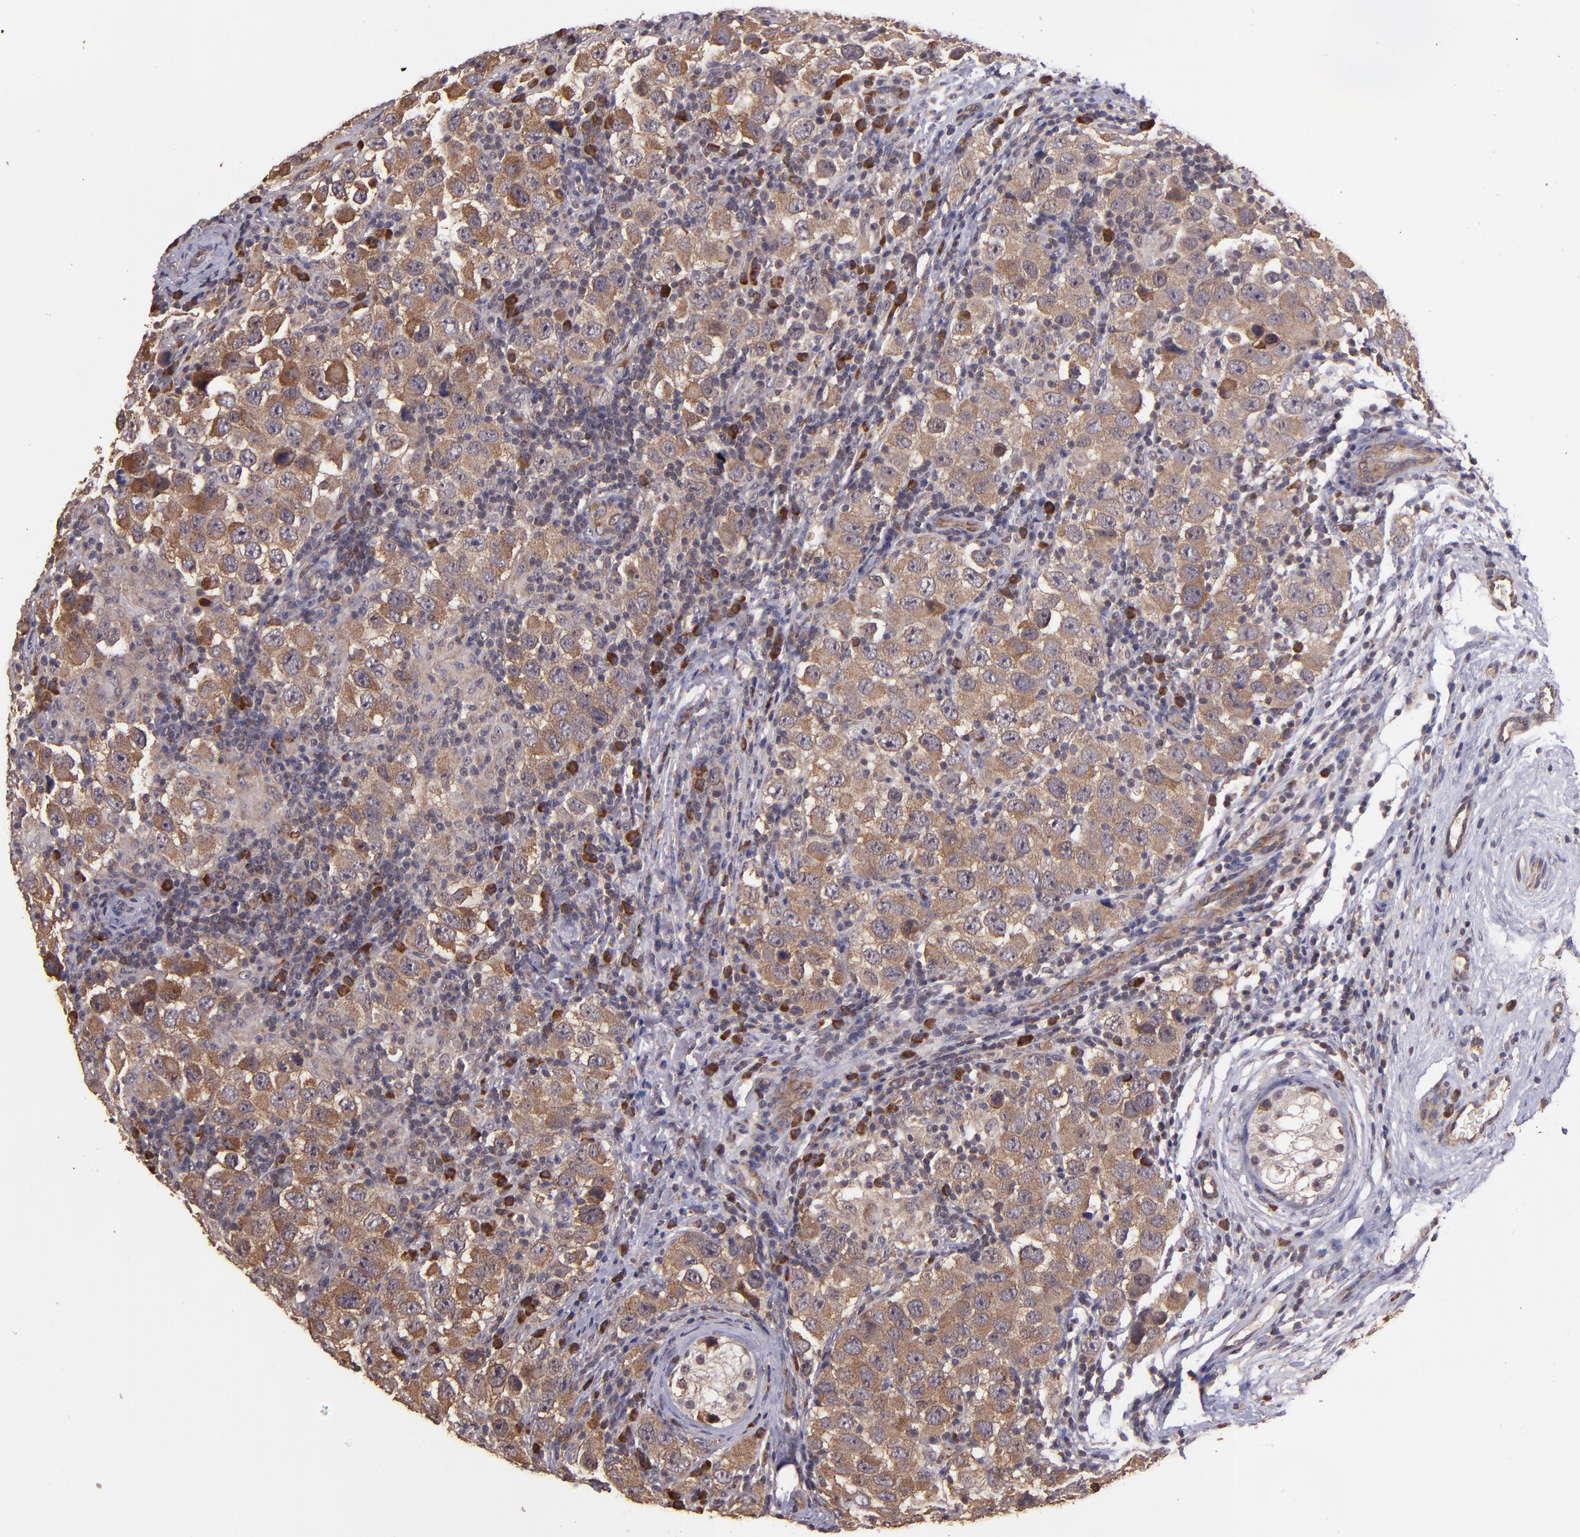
{"staining": {"intensity": "moderate", "quantity": ">75%", "location": "cytoplasmic/membranous"}, "tissue": "testis cancer", "cell_type": "Tumor cells", "image_type": "cancer", "snomed": [{"axis": "morphology", "description": "Carcinoma, Embryonal, NOS"}, {"axis": "topography", "description": "Testis"}], "caption": "DAB (3,3'-diaminobenzidine) immunohistochemical staining of testis cancer shows moderate cytoplasmic/membranous protein staining in about >75% of tumor cells.", "gene": "USP51", "patient": {"sex": "male", "age": 21}}